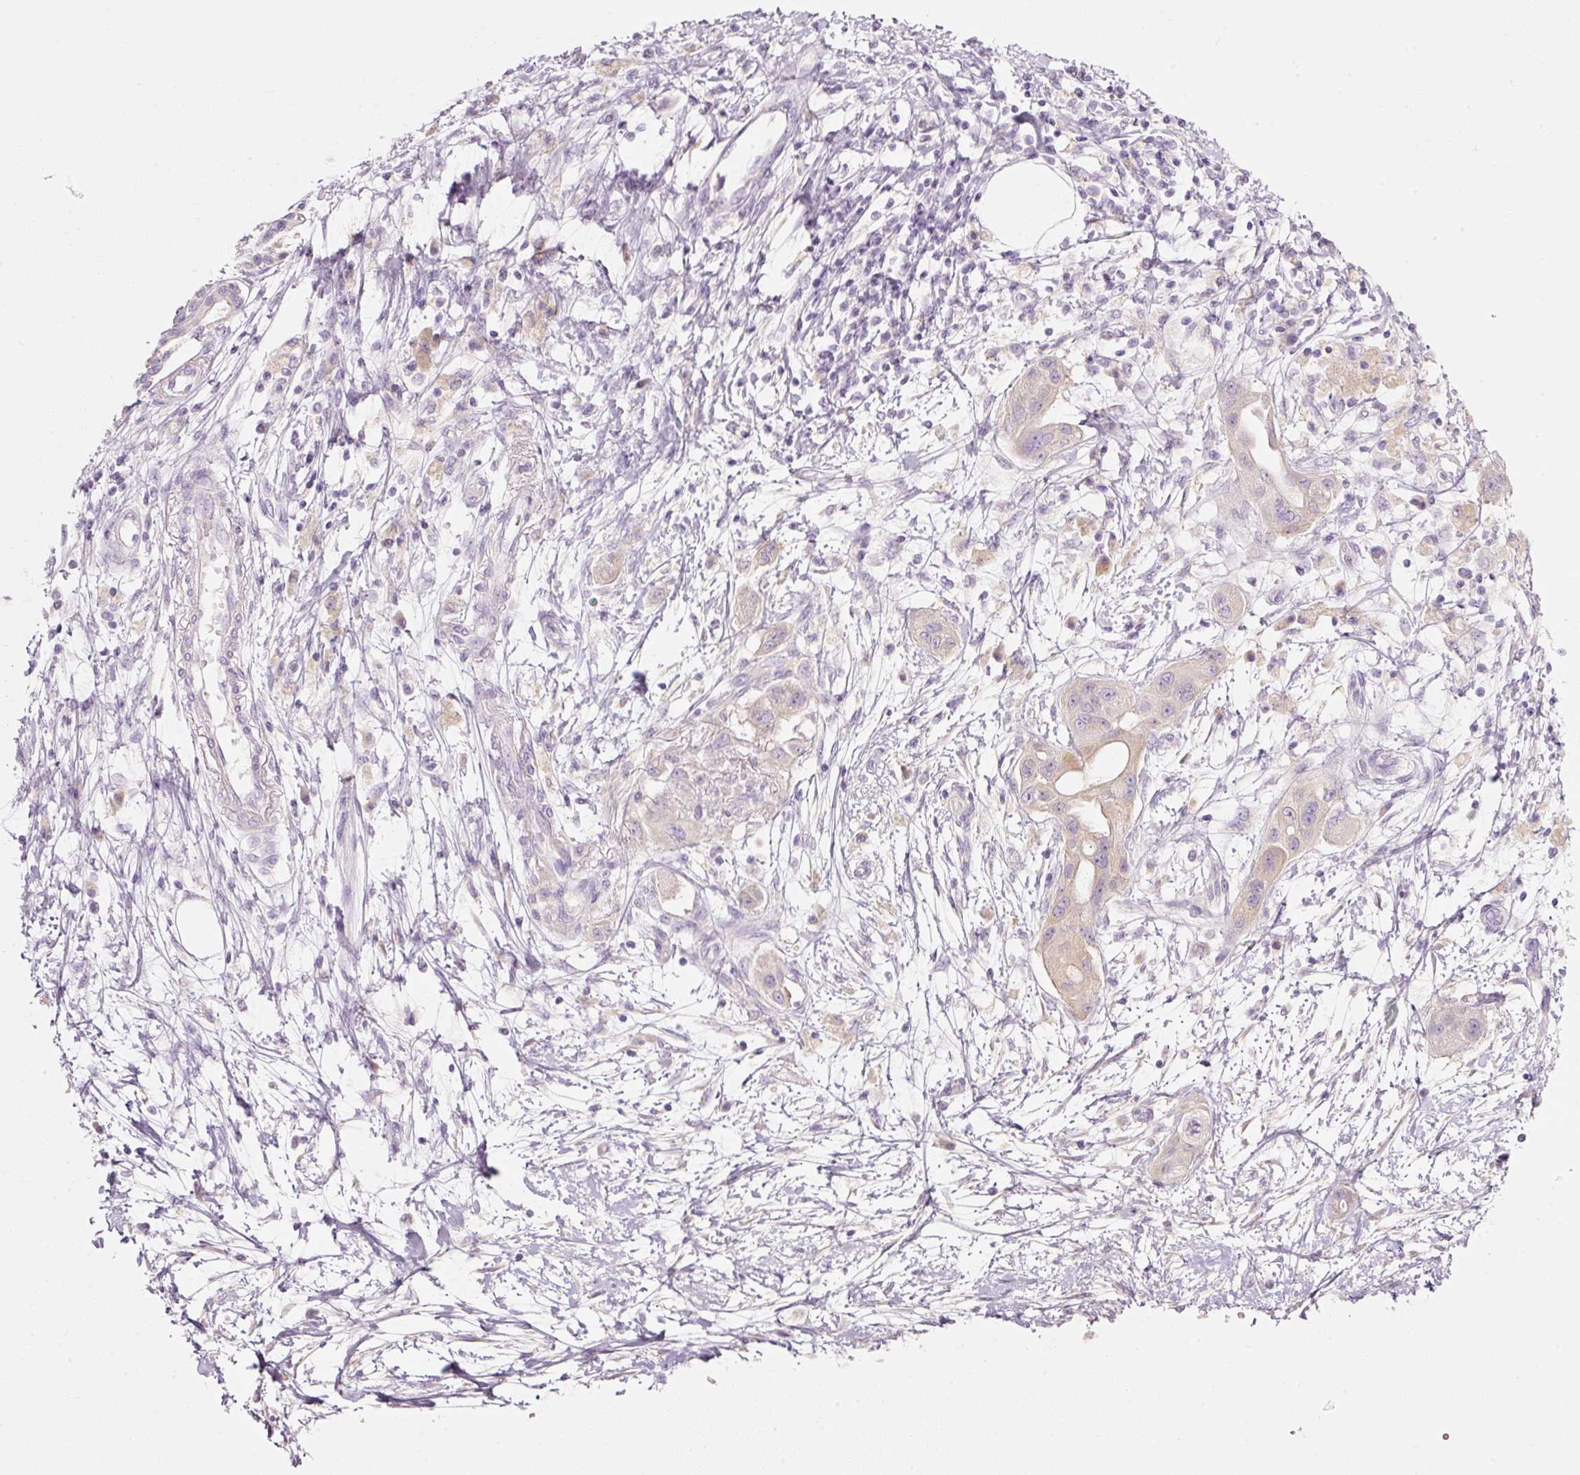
{"staining": {"intensity": "weak", "quantity": "<25%", "location": "cytoplasmic/membranous"}, "tissue": "pancreatic cancer", "cell_type": "Tumor cells", "image_type": "cancer", "snomed": [{"axis": "morphology", "description": "Adenocarcinoma, NOS"}, {"axis": "topography", "description": "Pancreas"}], "caption": "Histopathology image shows no significant protein expression in tumor cells of pancreatic adenocarcinoma.", "gene": "PDXDC1", "patient": {"sex": "male", "age": 68}}